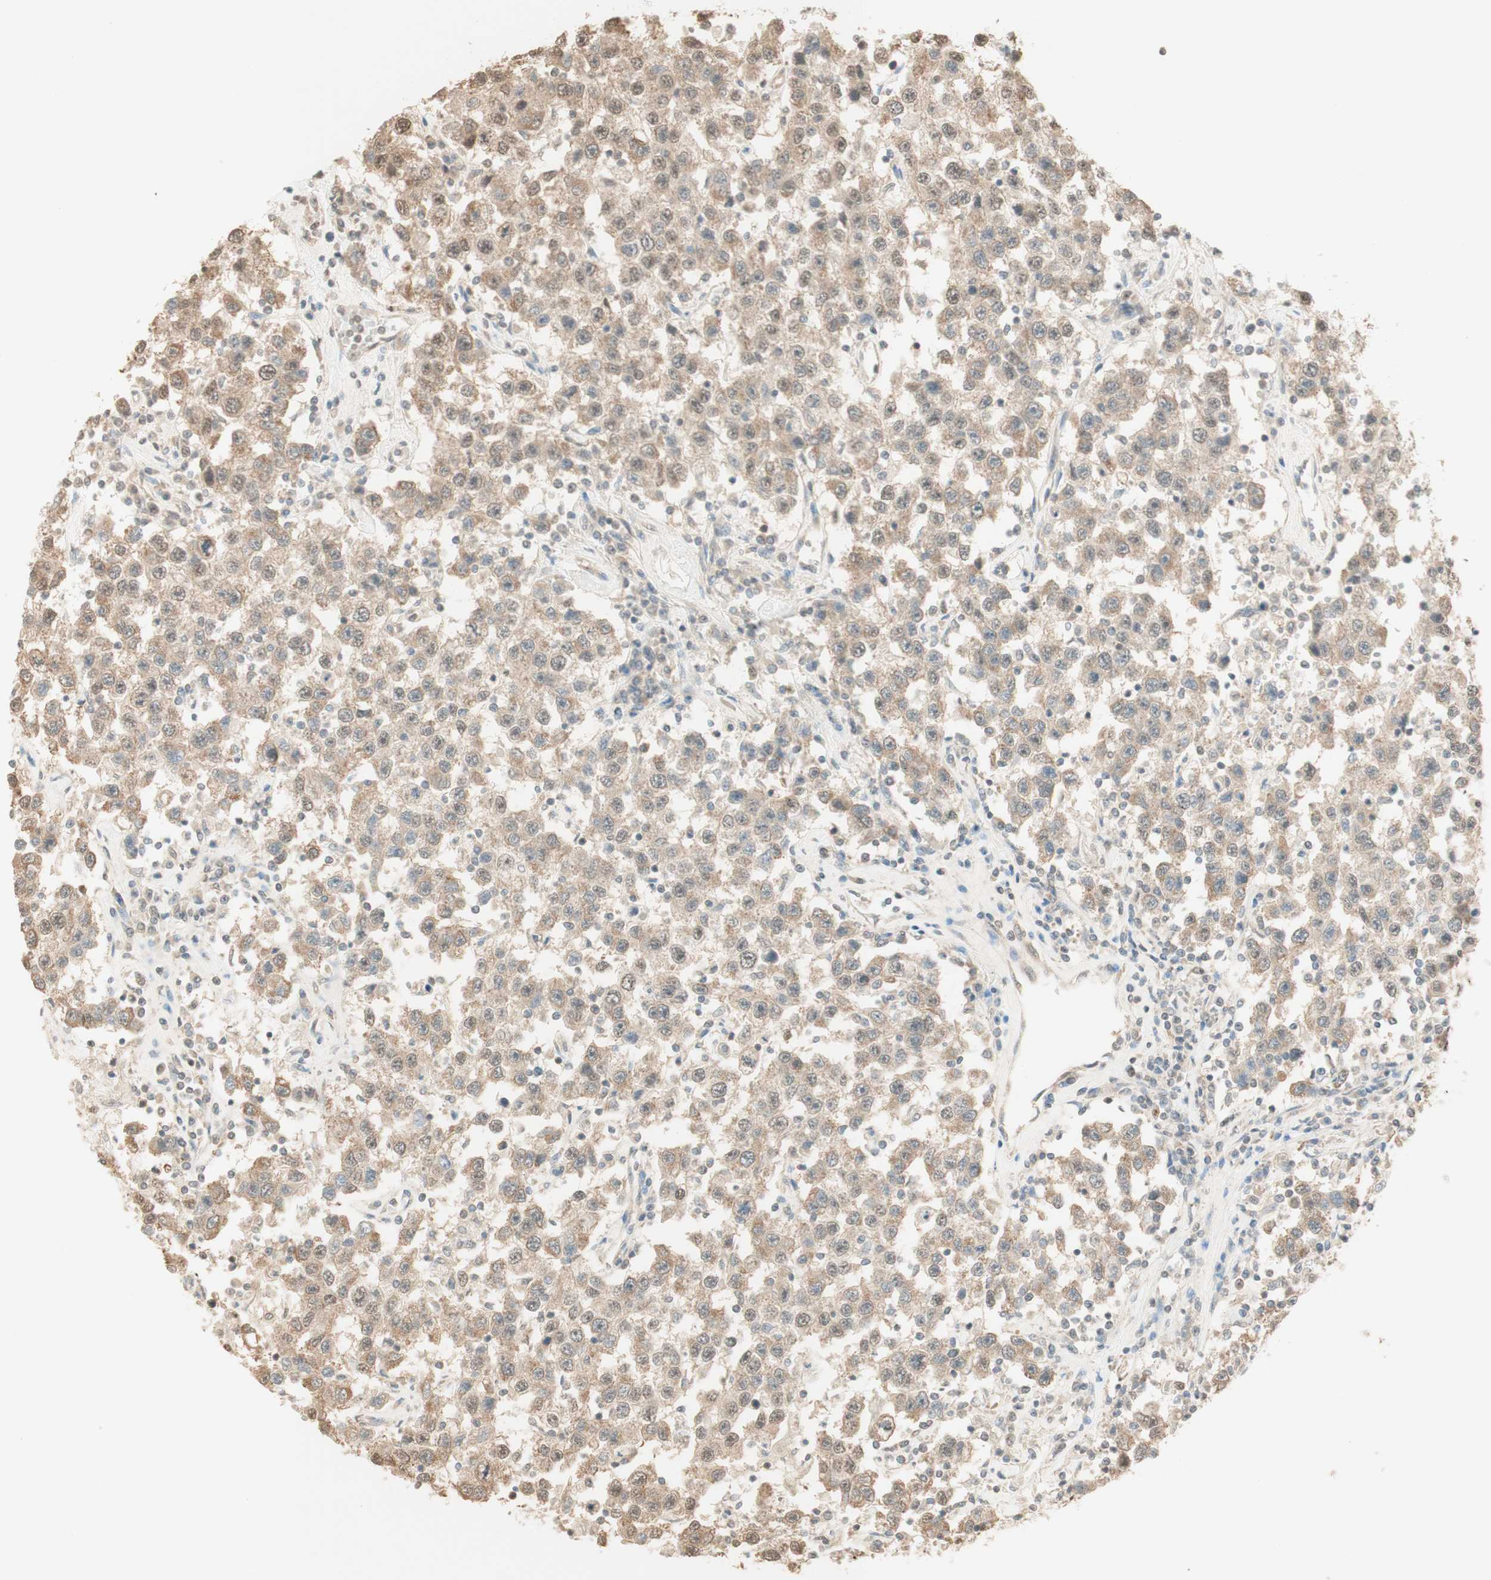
{"staining": {"intensity": "moderate", "quantity": ">75%", "location": "cytoplasmic/membranous"}, "tissue": "testis cancer", "cell_type": "Tumor cells", "image_type": "cancer", "snomed": [{"axis": "morphology", "description": "Seminoma, NOS"}, {"axis": "topography", "description": "Testis"}], "caption": "Protein expression analysis of testis cancer exhibits moderate cytoplasmic/membranous staining in about >75% of tumor cells.", "gene": "SPINT2", "patient": {"sex": "male", "age": 41}}